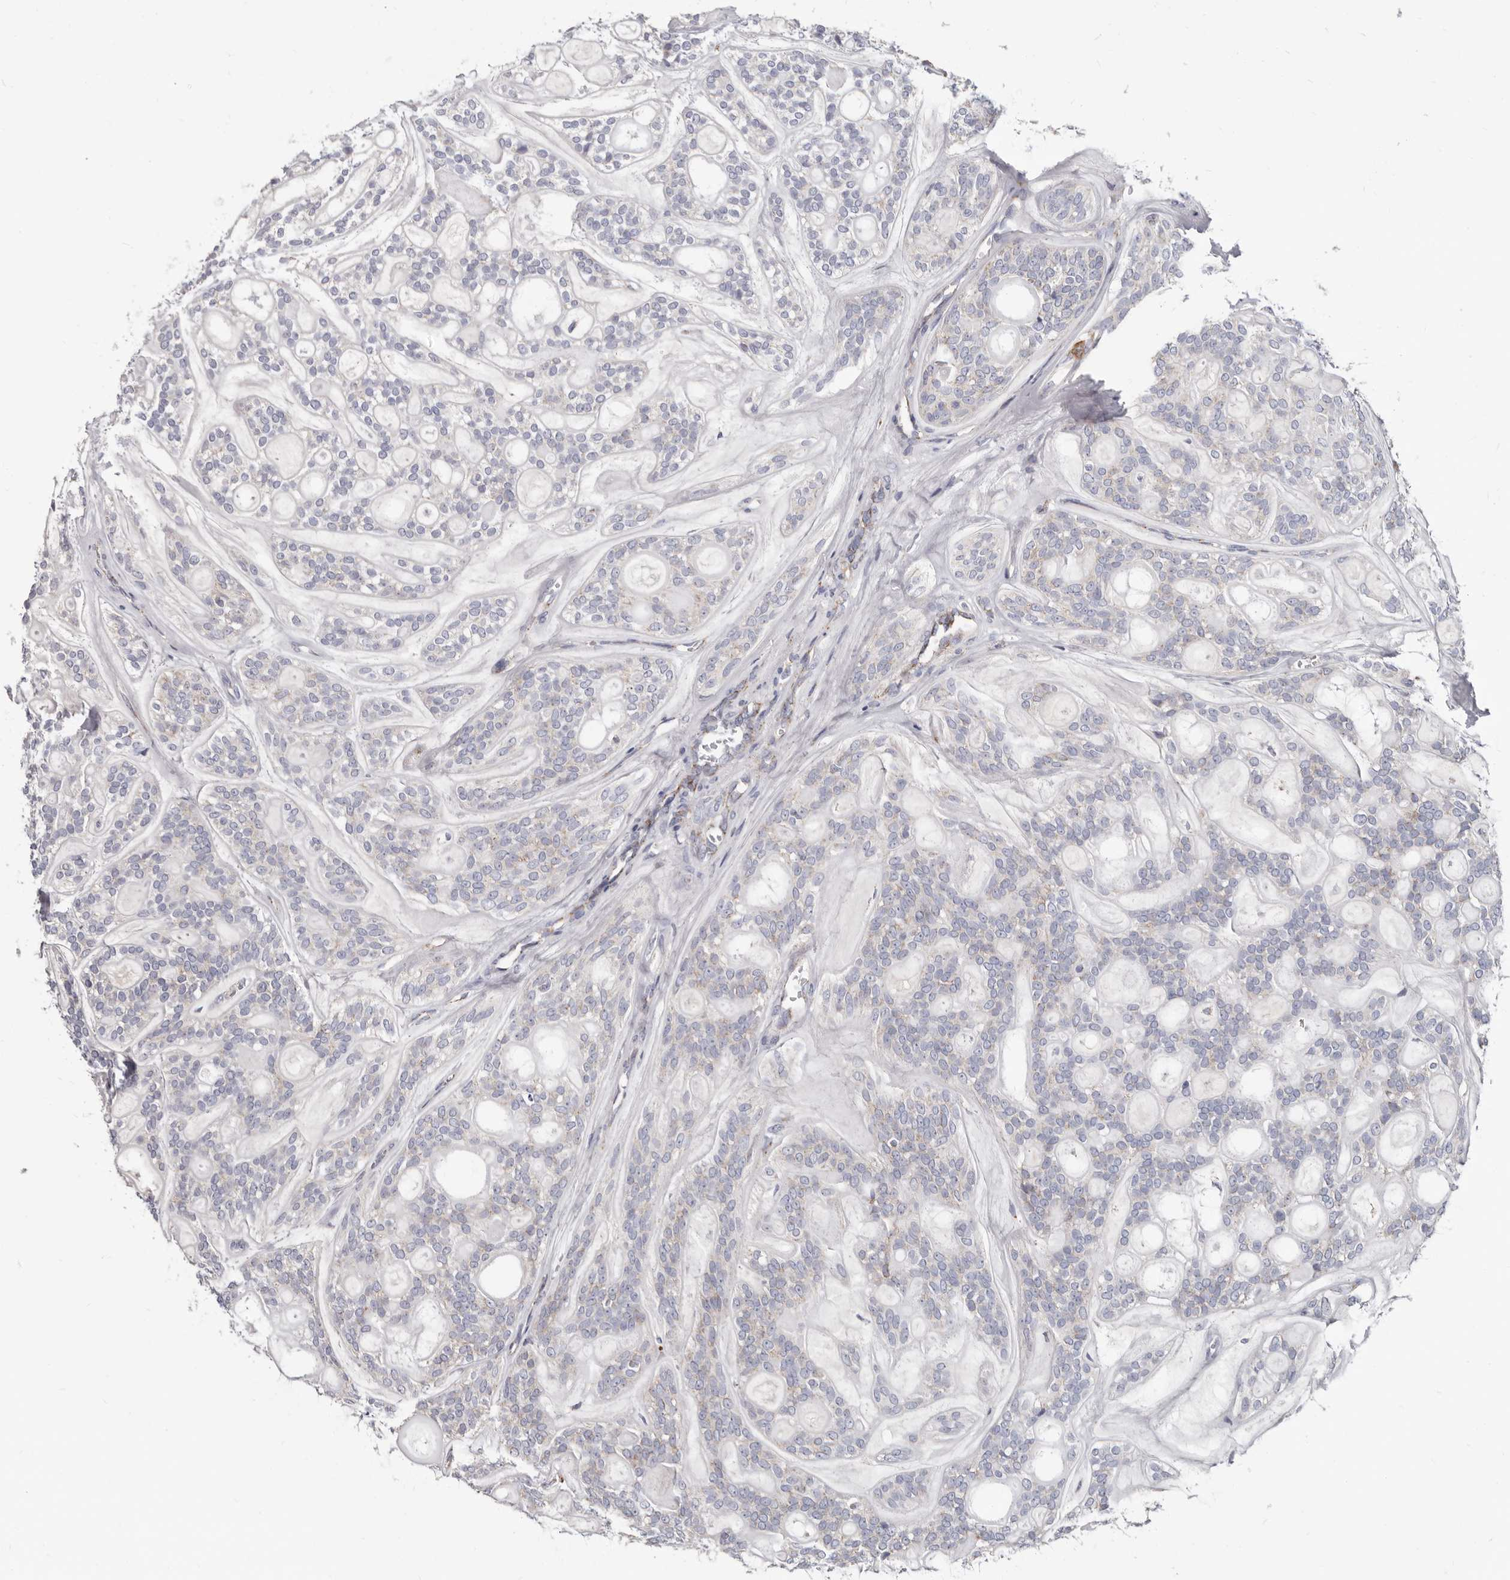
{"staining": {"intensity": "moderate", "quantity": "<25%", "location": "cytoplasmic/membranous"}, "tissue": "head and neck cancer", "cell_type": "Tumor cells", "image_type": "cancer", "snomed": [{"axis": "morphology", "description": "Adenocarcinoma, NOS"}, {"axis": "topography", "description": "Head-Neck"}], "caption": "Immunohistochemical staining of head and neck cancer displays low levels of moderate cytoplasmic/membranous expression in approximately <25% of tumor cells.", "gene": "RSPO2", "patient": {"sex": "male", "age": 66}}